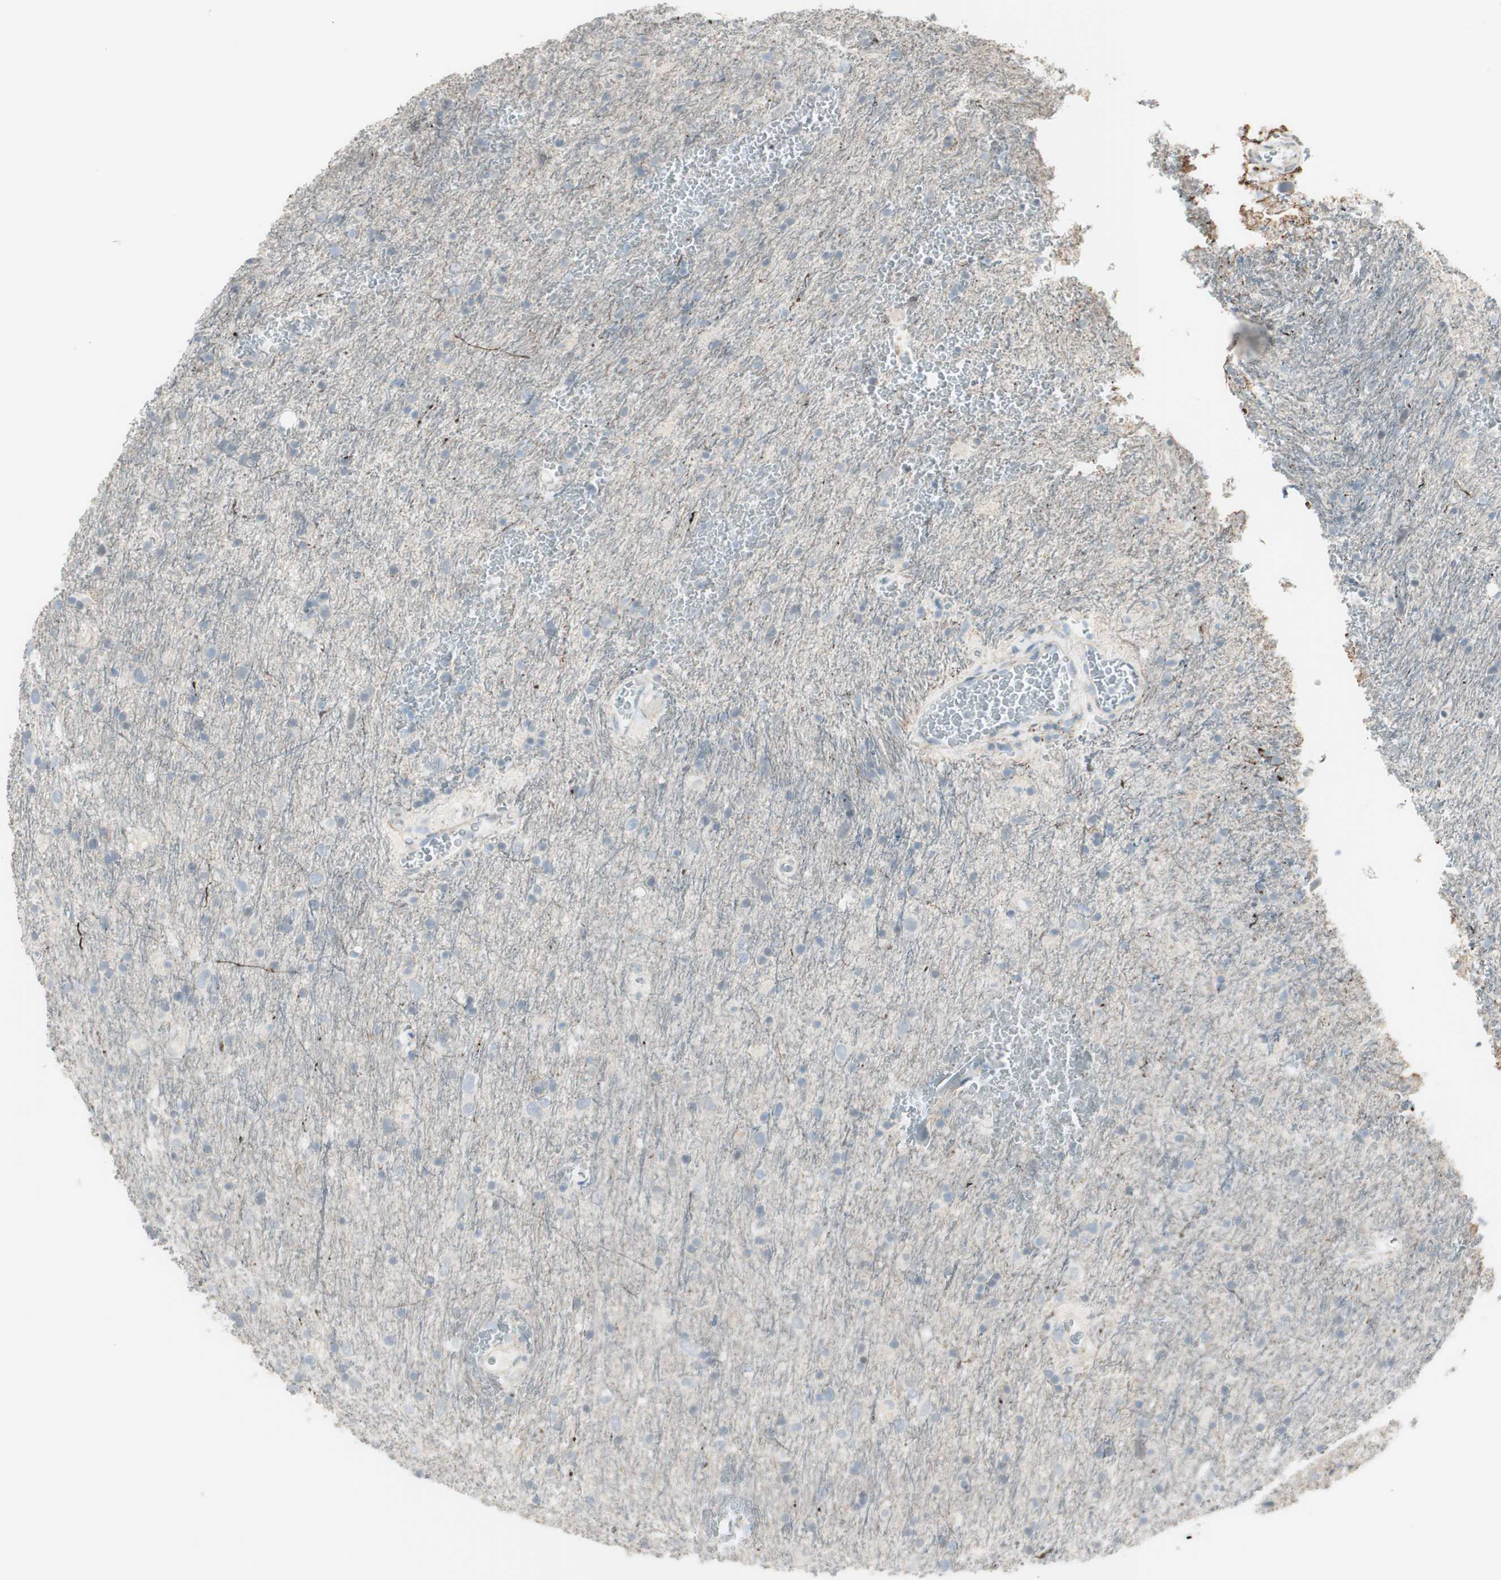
{"staining": {"intensity": "negative", "quantity": "none", "location": "none"}, "tissue": "glioma", "cell_type": "Tumor cells", "image_type": "cancer", "snomed": [{"axis": "morphology", "description": "Glioma, malignant, Low grade"}, {"axis": "topography", "description": "Brain"}], "caption": "Glioma stained for a protein using IHC reveals no positivity tumor cells.", "gene": "CACNA2D1", "patient": {"sex": "male", "age": 77}}